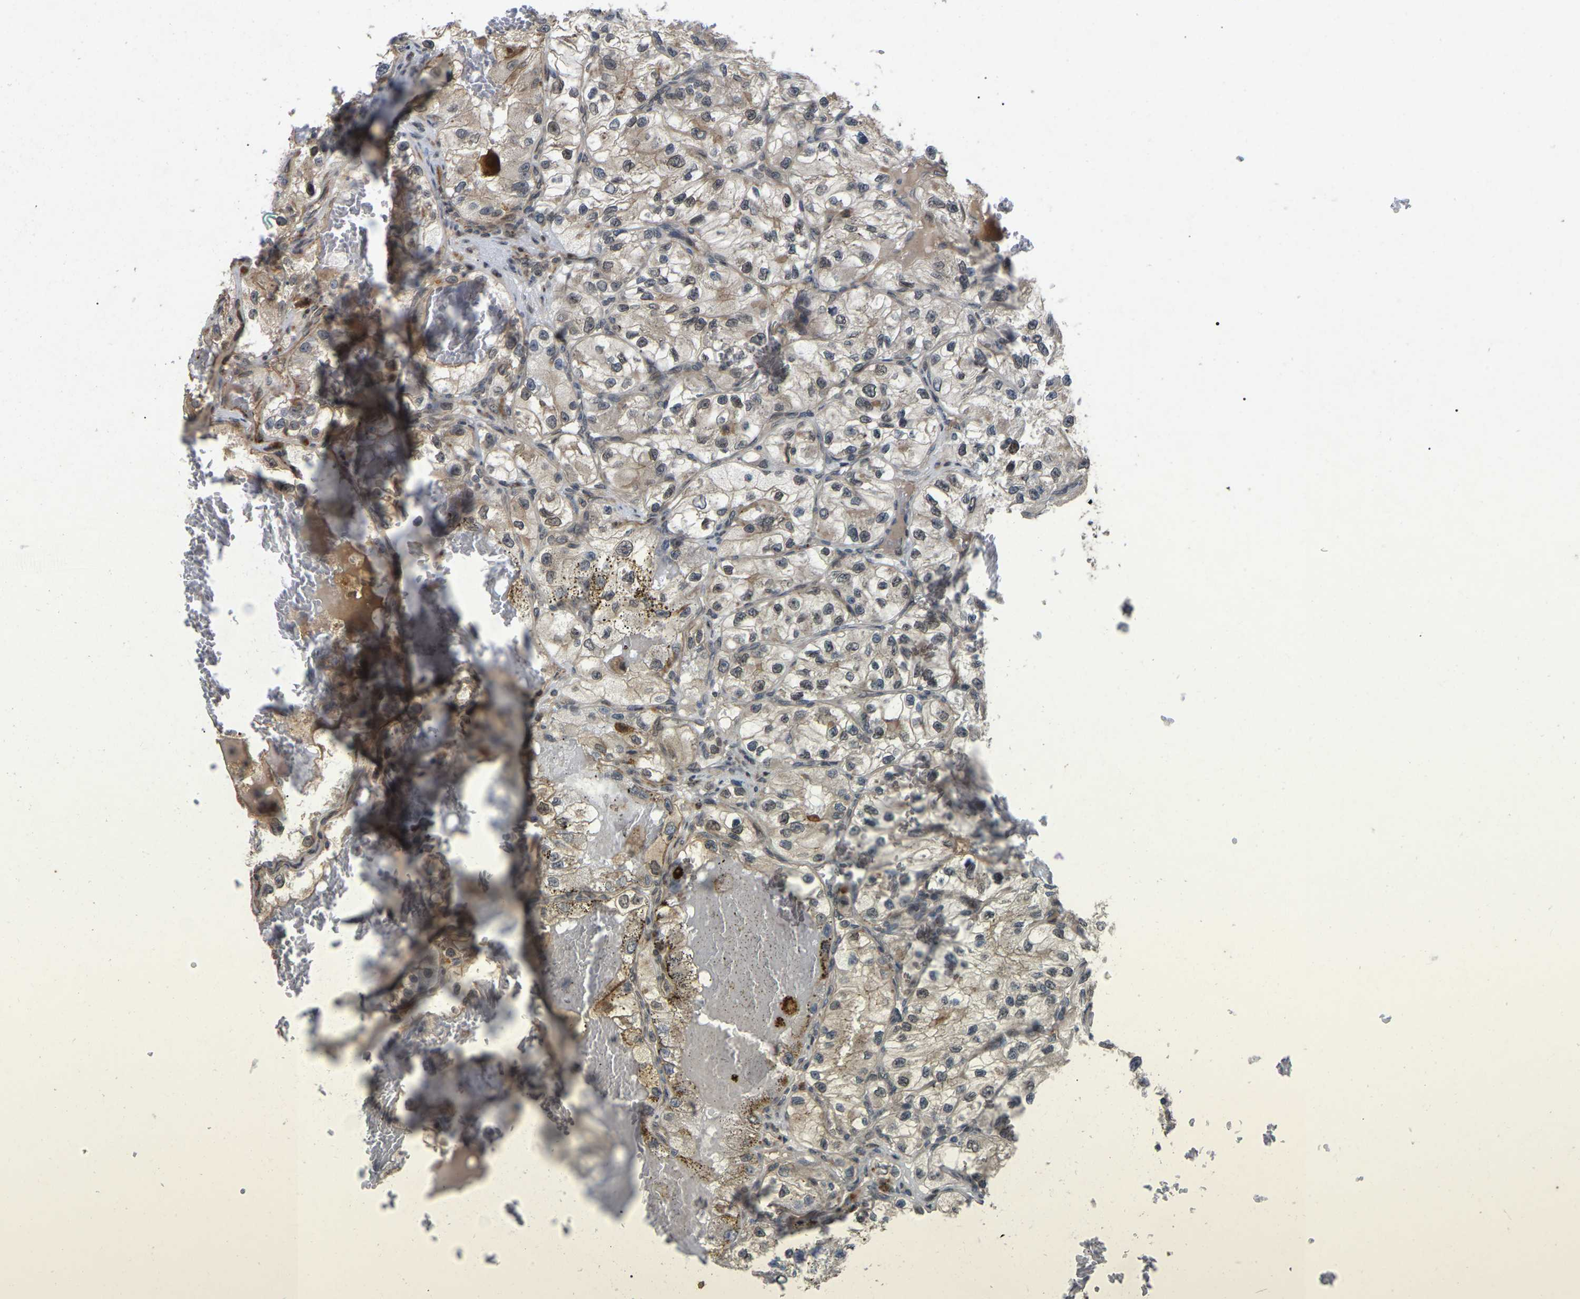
{"staining": {"intensity": "weak", "quantity": ">75%", "location": "cytoplasmic/membranous,nuclear"}, "tissue": "renal cancer", "cell_type": "Tumor cells", "image_type": "cancer", "snomed": [{"axis": "morphology", "description": "Adenocarcinoma, NOS"}, {"axis": "topography", "description": "Kidney"}], "caption": "This micrograph demonstrates adenocarcinoma (renal) stained with IHC to label a protein in brown. The cytoplasmic/membranous and nuclear of tumor cells show weak positivity for the protein. Nuclei are counter-stained blue.", "gene": "KIAA1549", "patient": {"sex": "female", "age": 57}}